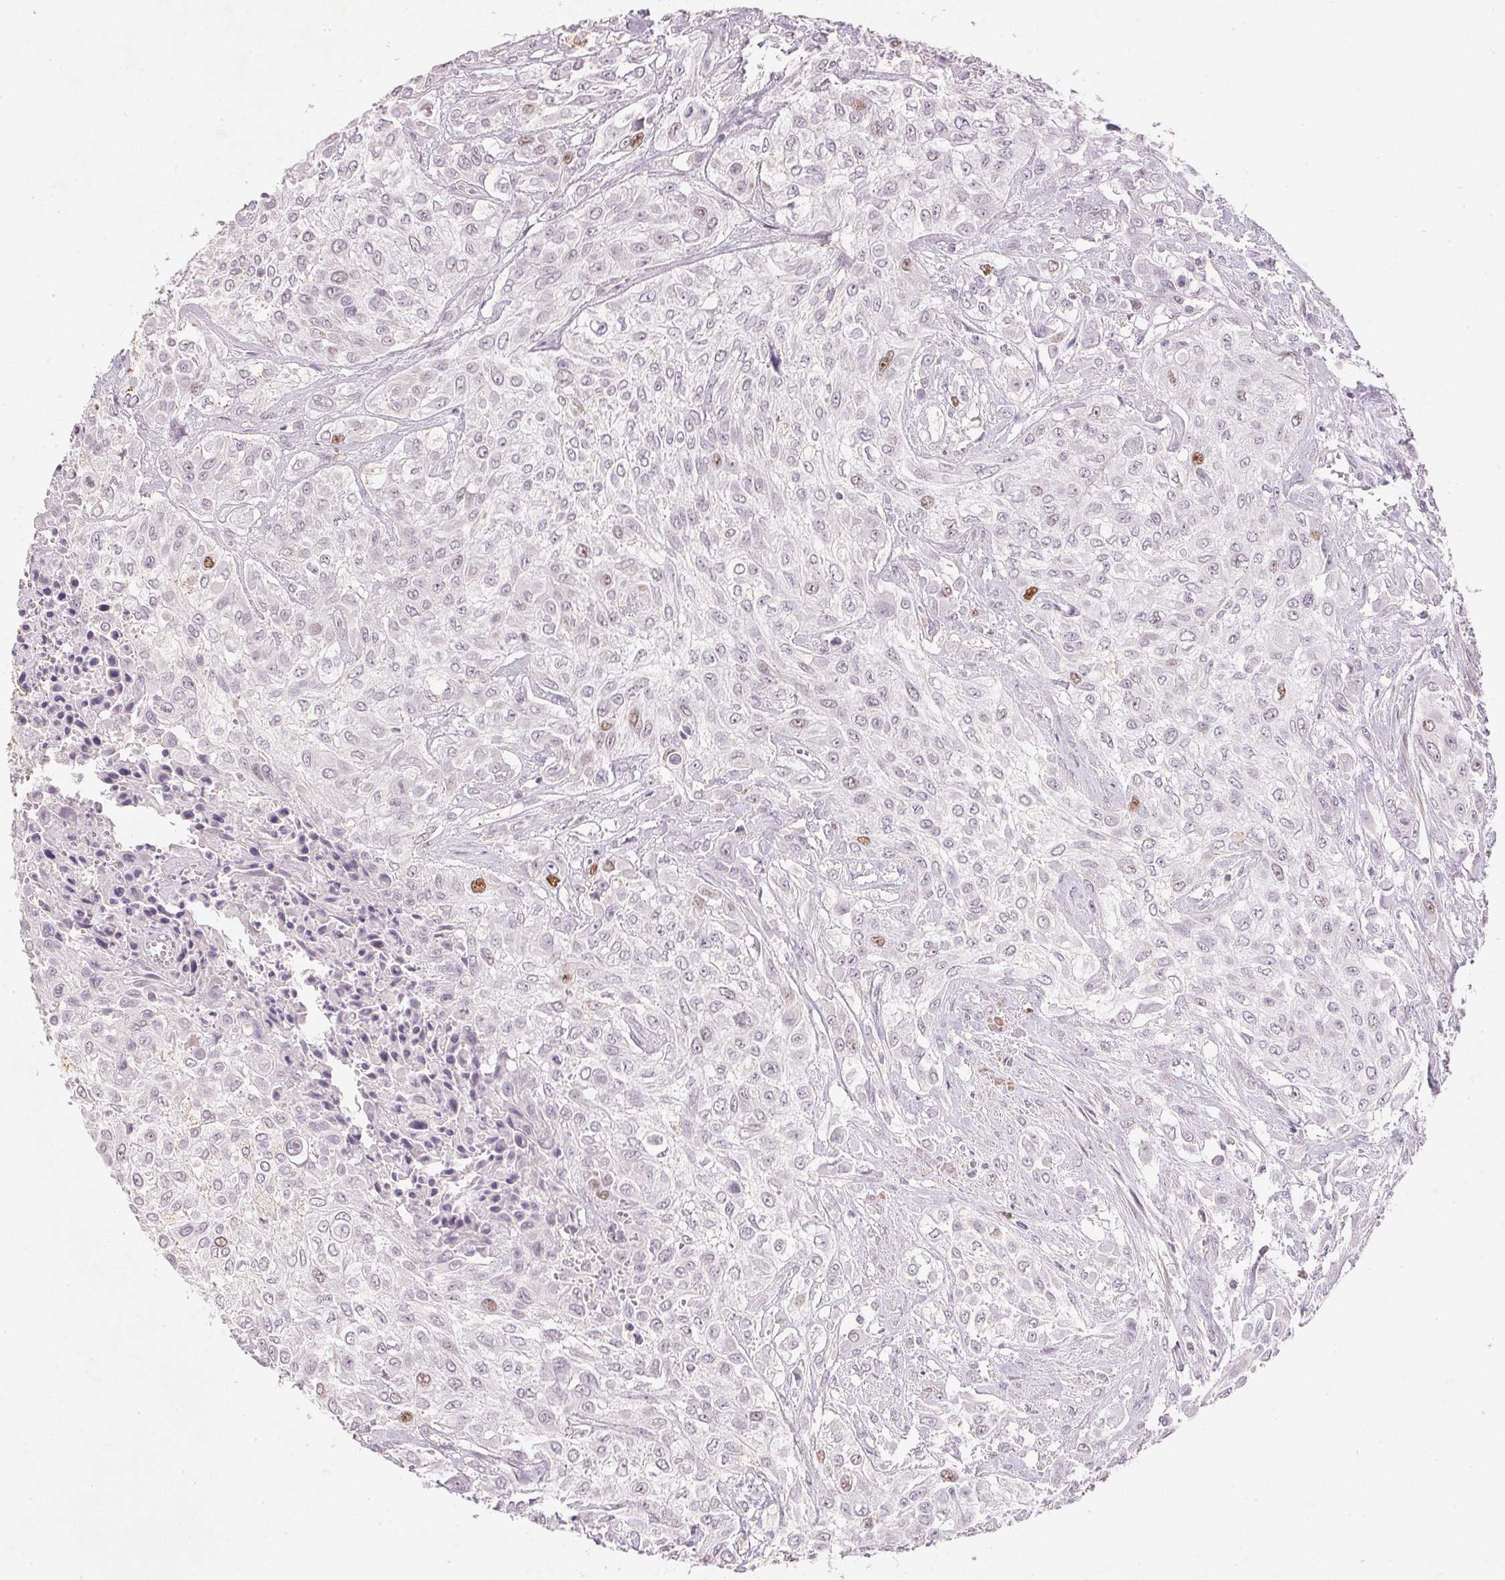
{"staining": {"intensity": "moderate", "quantity": "<25%", "location": "nuclear"}, "tissue": "urothelial cancer", "cell_type": "Tumor cells", "image_type": "cancer", "snomed": [{"axis": "morphology", "description": "Urothelial carcinoma, High grade"}, {"axis": "topography", "description": "Urinary bladder"}], "caption": "Protein expression by immunohistochemistry exhibits moderate nuclear staining in about <25% of tumor cells in urothelial cancer. Nuclei are stained in blue.", "gene": "SMTN", "patient": {"sex": "male", "age": 57}}